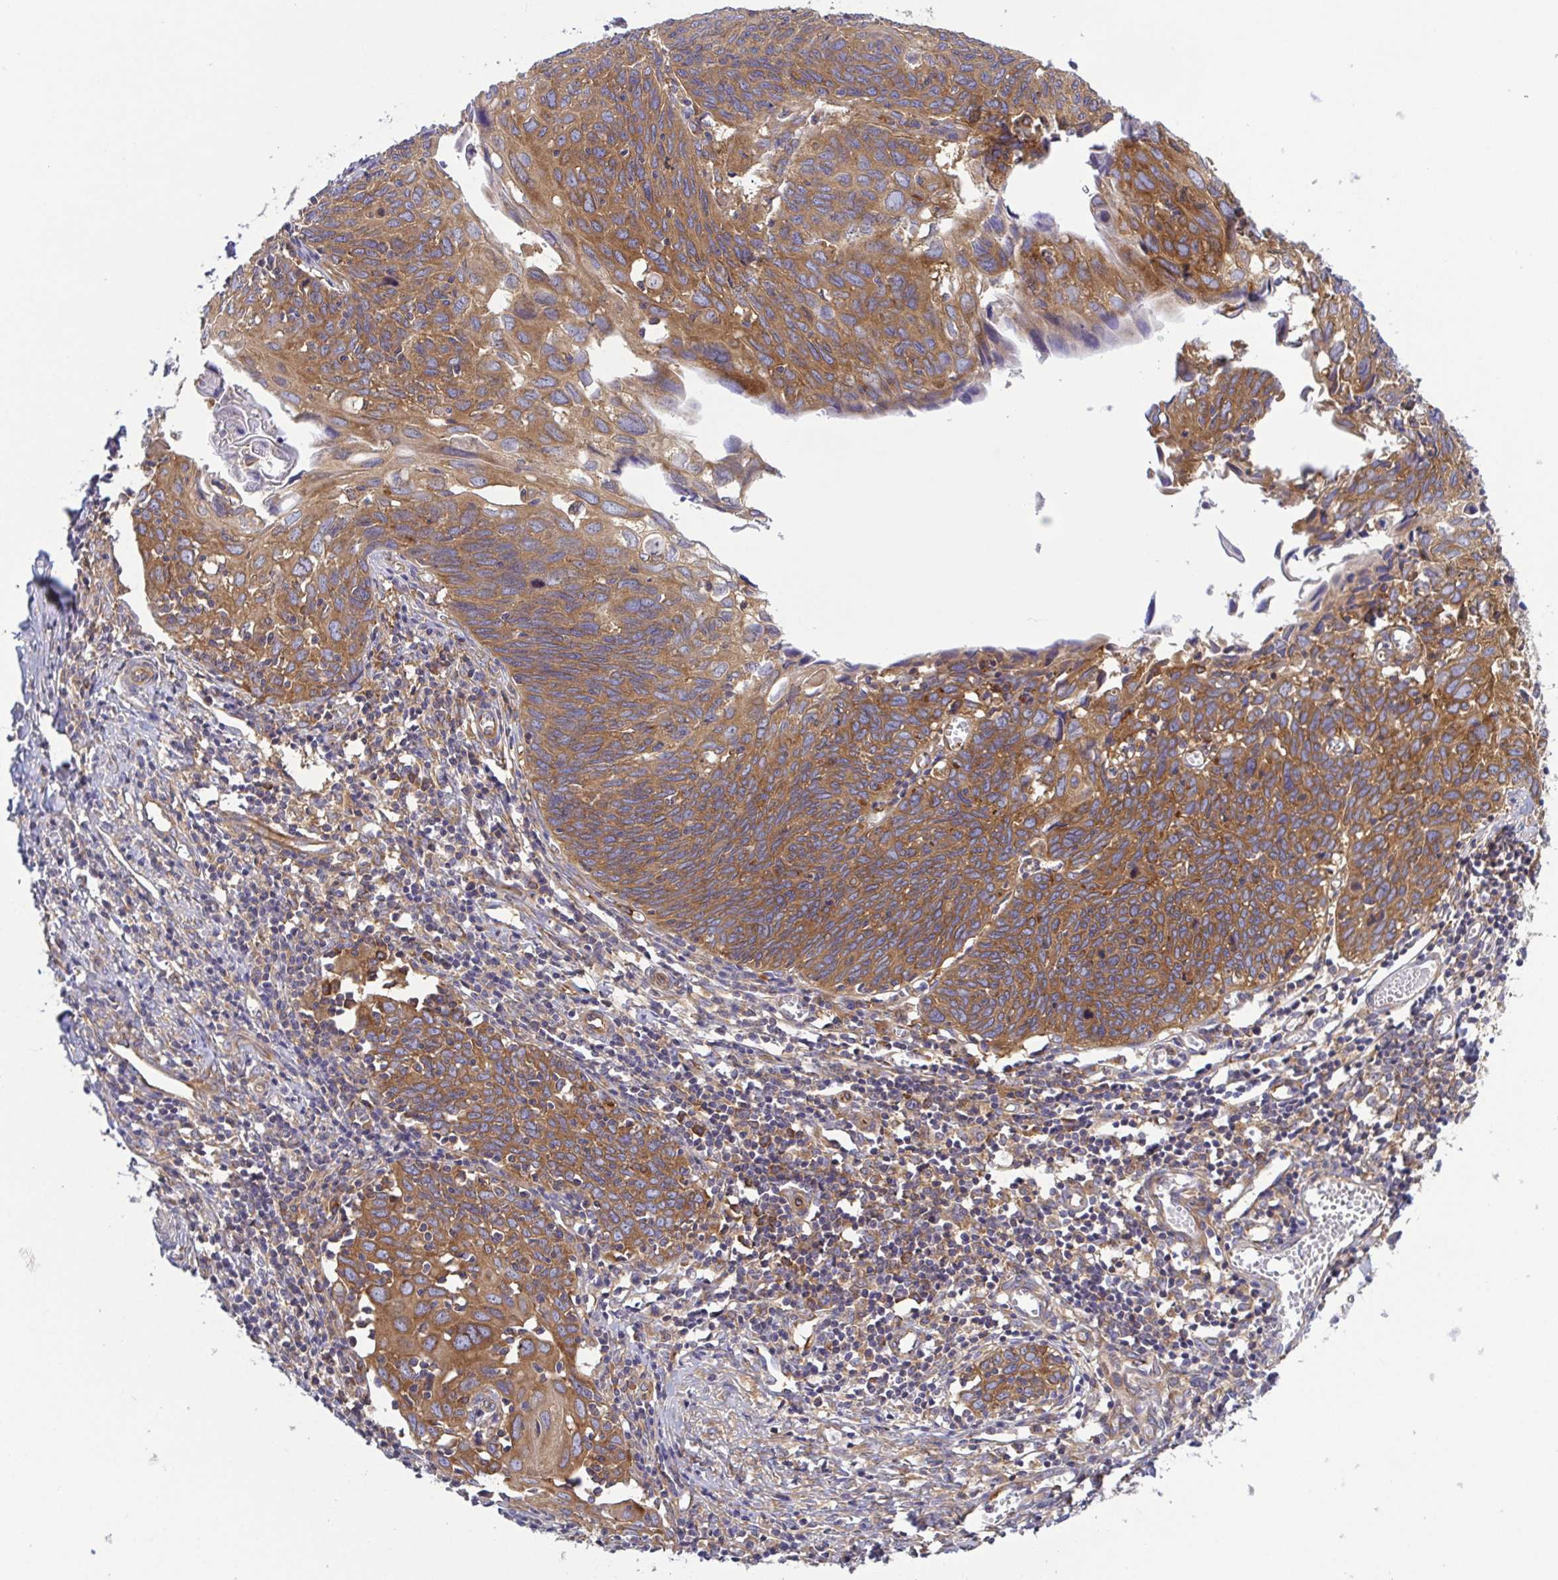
{"staining": {"intensity": "moderate", "quantity": ">75%", "location": "cytoplasmic/membranous"}, "tissue": "cervical cancer", "cell_type": "Tumor cells", "image_type": "cancer", "snomed": [{"axis": "morphology", "description": "Squamous cell carcinoma, NOS"}, {"axis": "topography", "description": "Cervix"}], "caption": "Tumor cells demonstrate medium levels of moderate cytoplasmic/membranous expression in about >75% of cells in human cervical squamous cell carcinoma.", "gene": "KIF5B", "patient": {"sex": "female", "age": 39}}